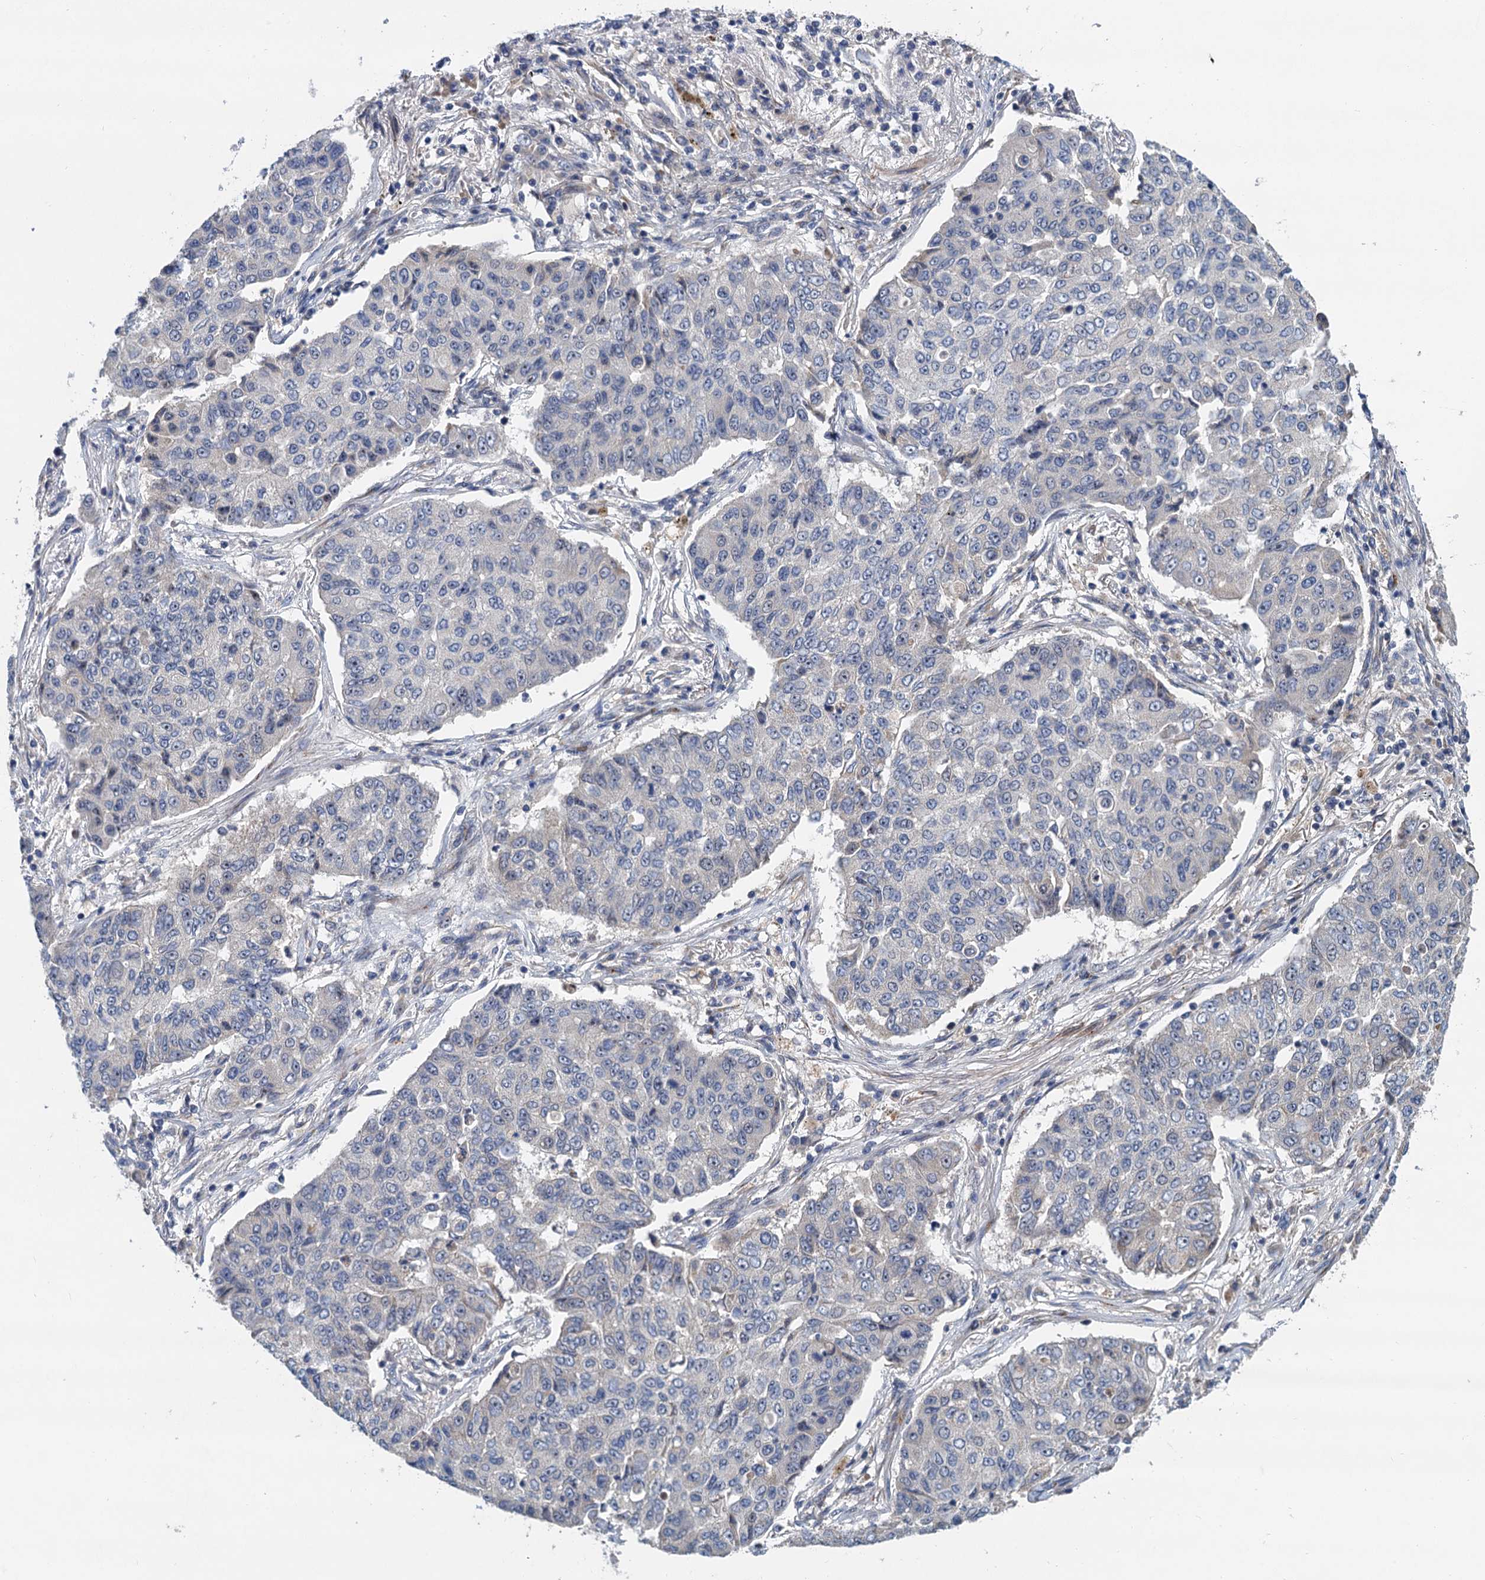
{"staining": {"intensity": "negative", "quantity": "none", "location": "none"}, "tissue": "lung cancer", "cell_type": "Tumor cells", "image_type": "cancer", "snomed": [{"axis": "morphology", "description": "Squamous cell carcinoma, NOS"}, {"axis": "topography", "description": "Lung"}], "caption": "Squamous cell carcinoma (lung) stained for a protein using immunohistochemistry reveals no expression tumor cells.", "gene": "TRAF7", "patient": {"sex": "male", "age": 74}}